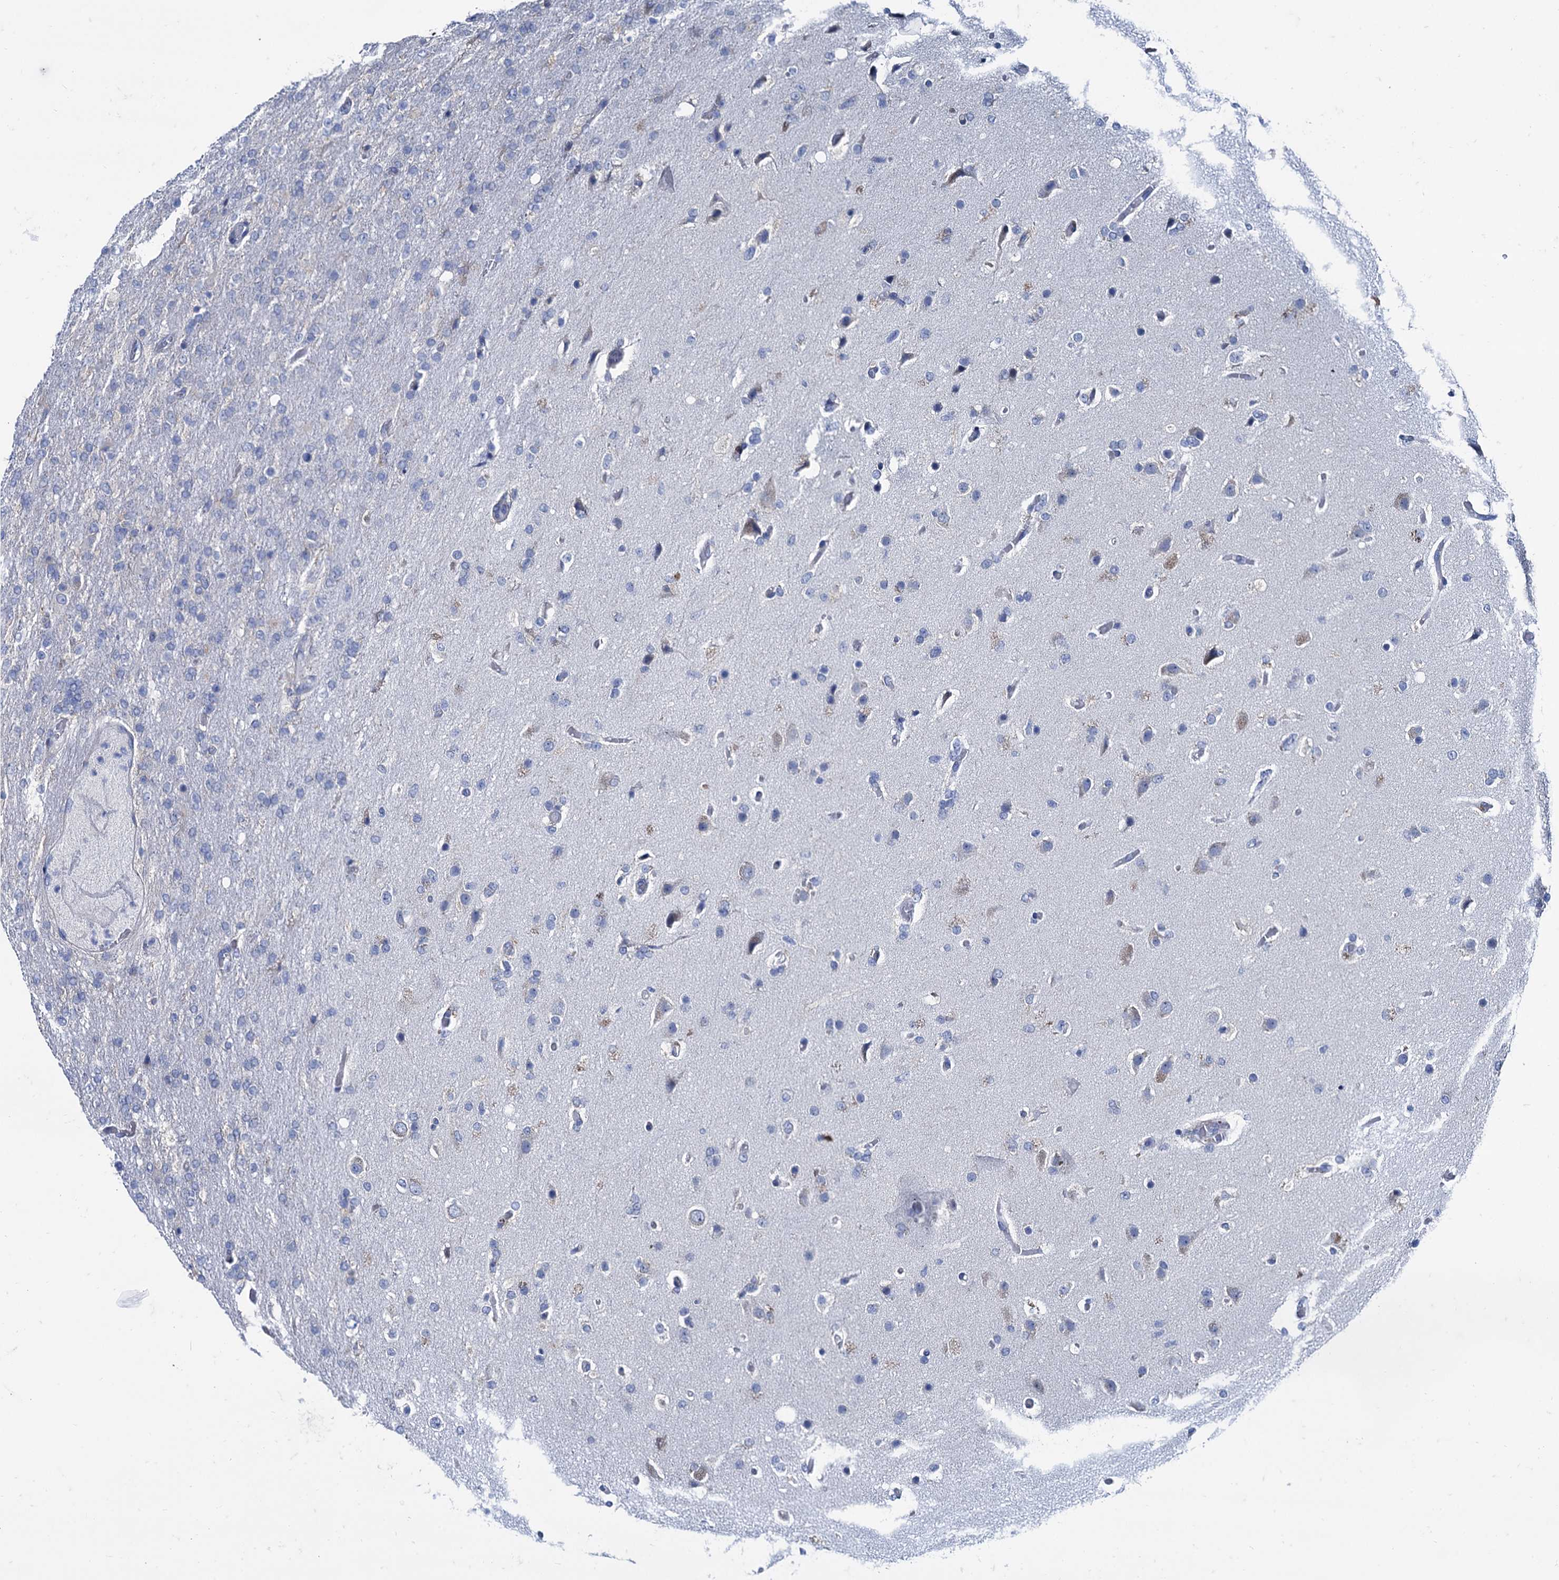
{"staining": {"intensity": "negative", "quantity": "none", "location": "none"}, "tissue": "glioma", "cell_type": "Tumor cells", "image_type": "cancer", "snomed": [{"axis": "morphology", "description": "Glioma, malignant, High grade"}, {"axis": "topography", "description": "Brain"}], "caption": "A photomicrograph of glioma stained for a protein reveals no brown staining in tumor cells.", "gene": "FOXR2", "patient": {"sex": "female", "age": 74}}